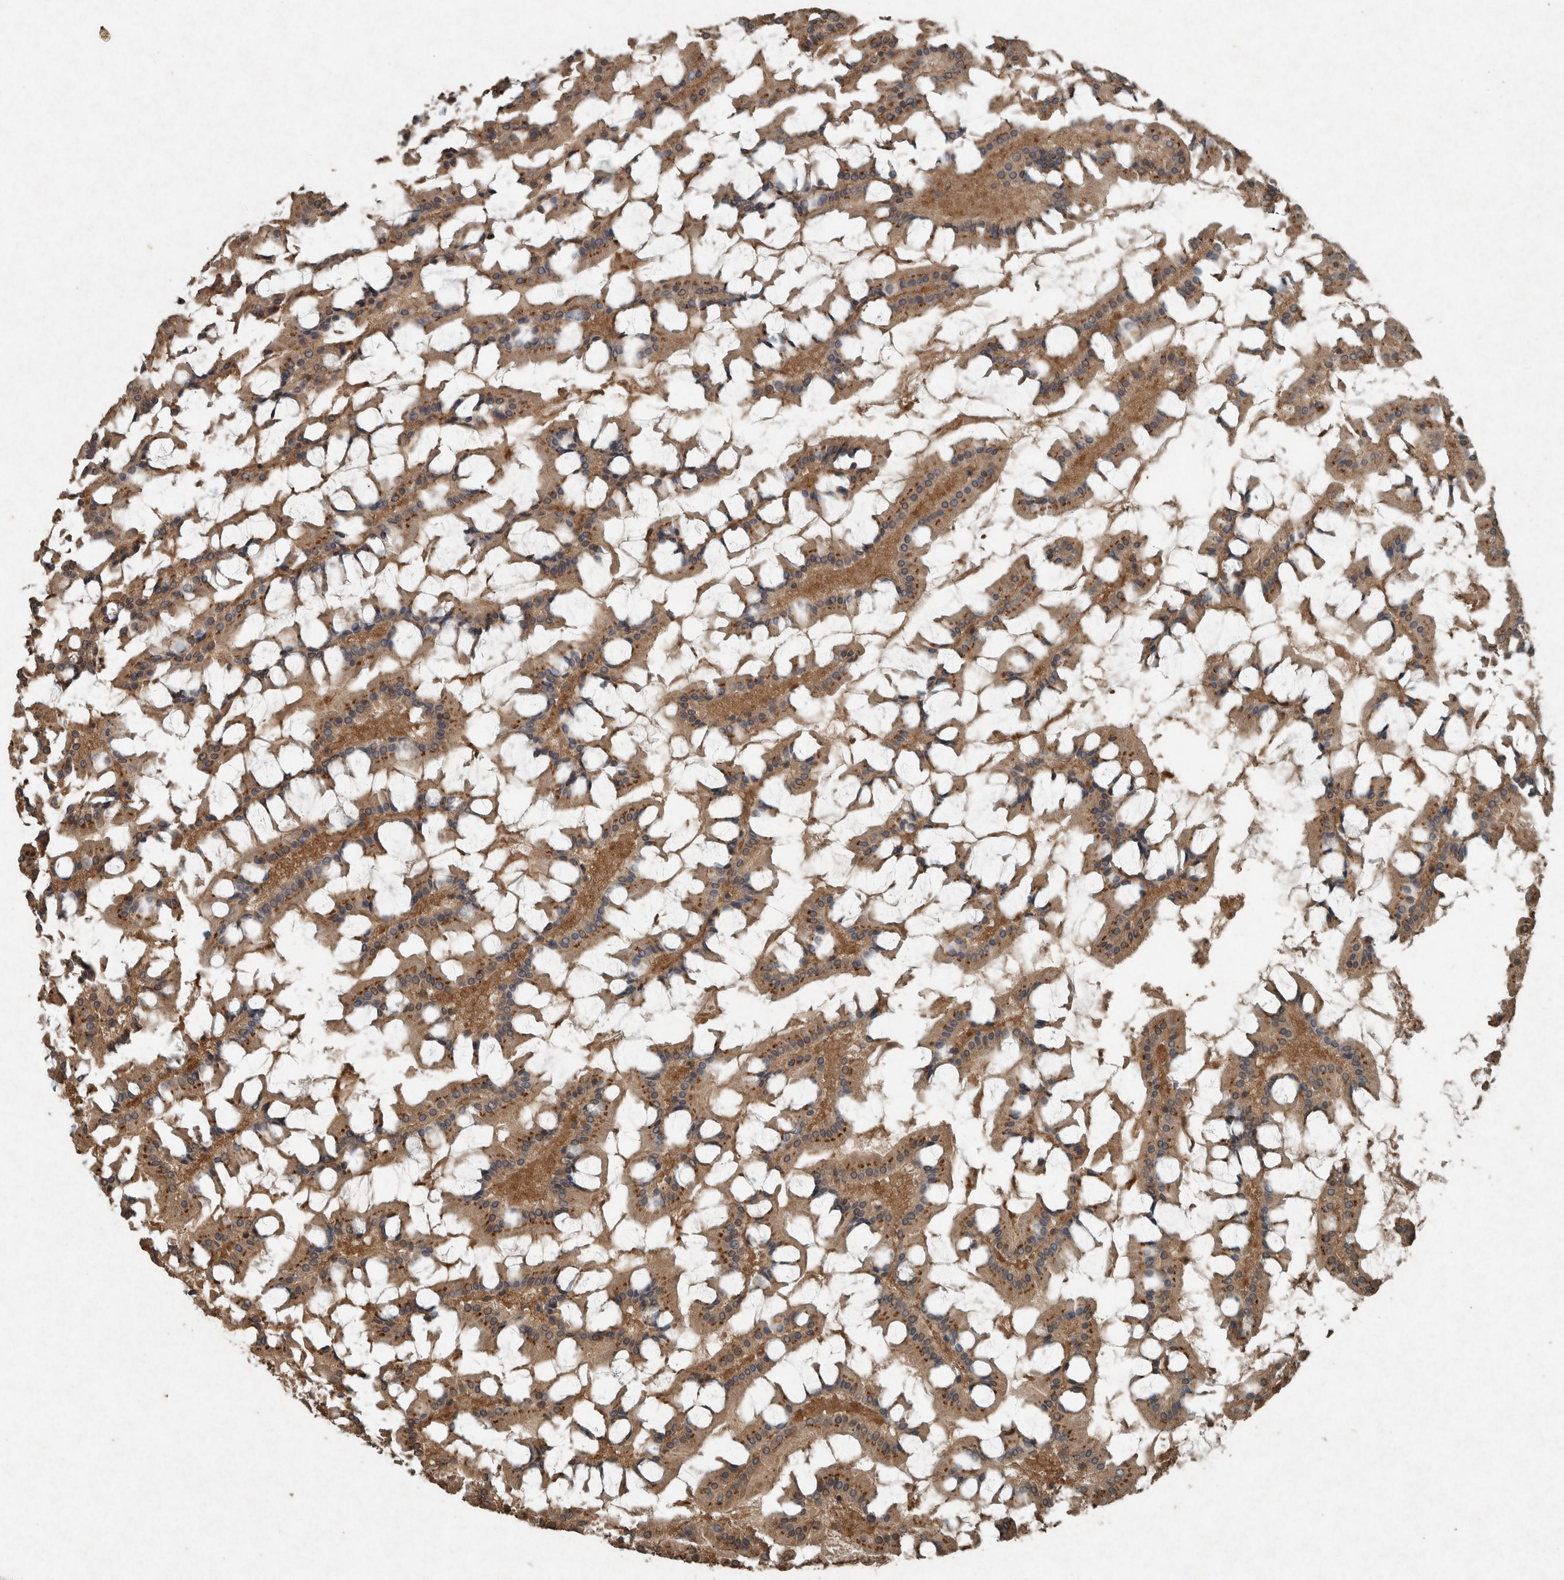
{"staining": {"intensity": "moderate", "quantity": ">75%", "location": "cytoplasmic/membranous"}, "tissue": "small intestine", "cell_type": "Glandular cells", "image_type": "normal", "snomed": [{"axis": "morphology", "description": "Normal tissue, NOS"}, {"axis": "topography", "description": "Small intestine"}], "caption": "Immunohistochemistry (IHC) image of benign human small intestine stained for a protein (brown), which shows medium levels of moderate cytoplasmic/membranous expression in about >75% of glandular cells.", "gene": "ARHGEF12", "patient": {"sex": "male", "age": 41}}